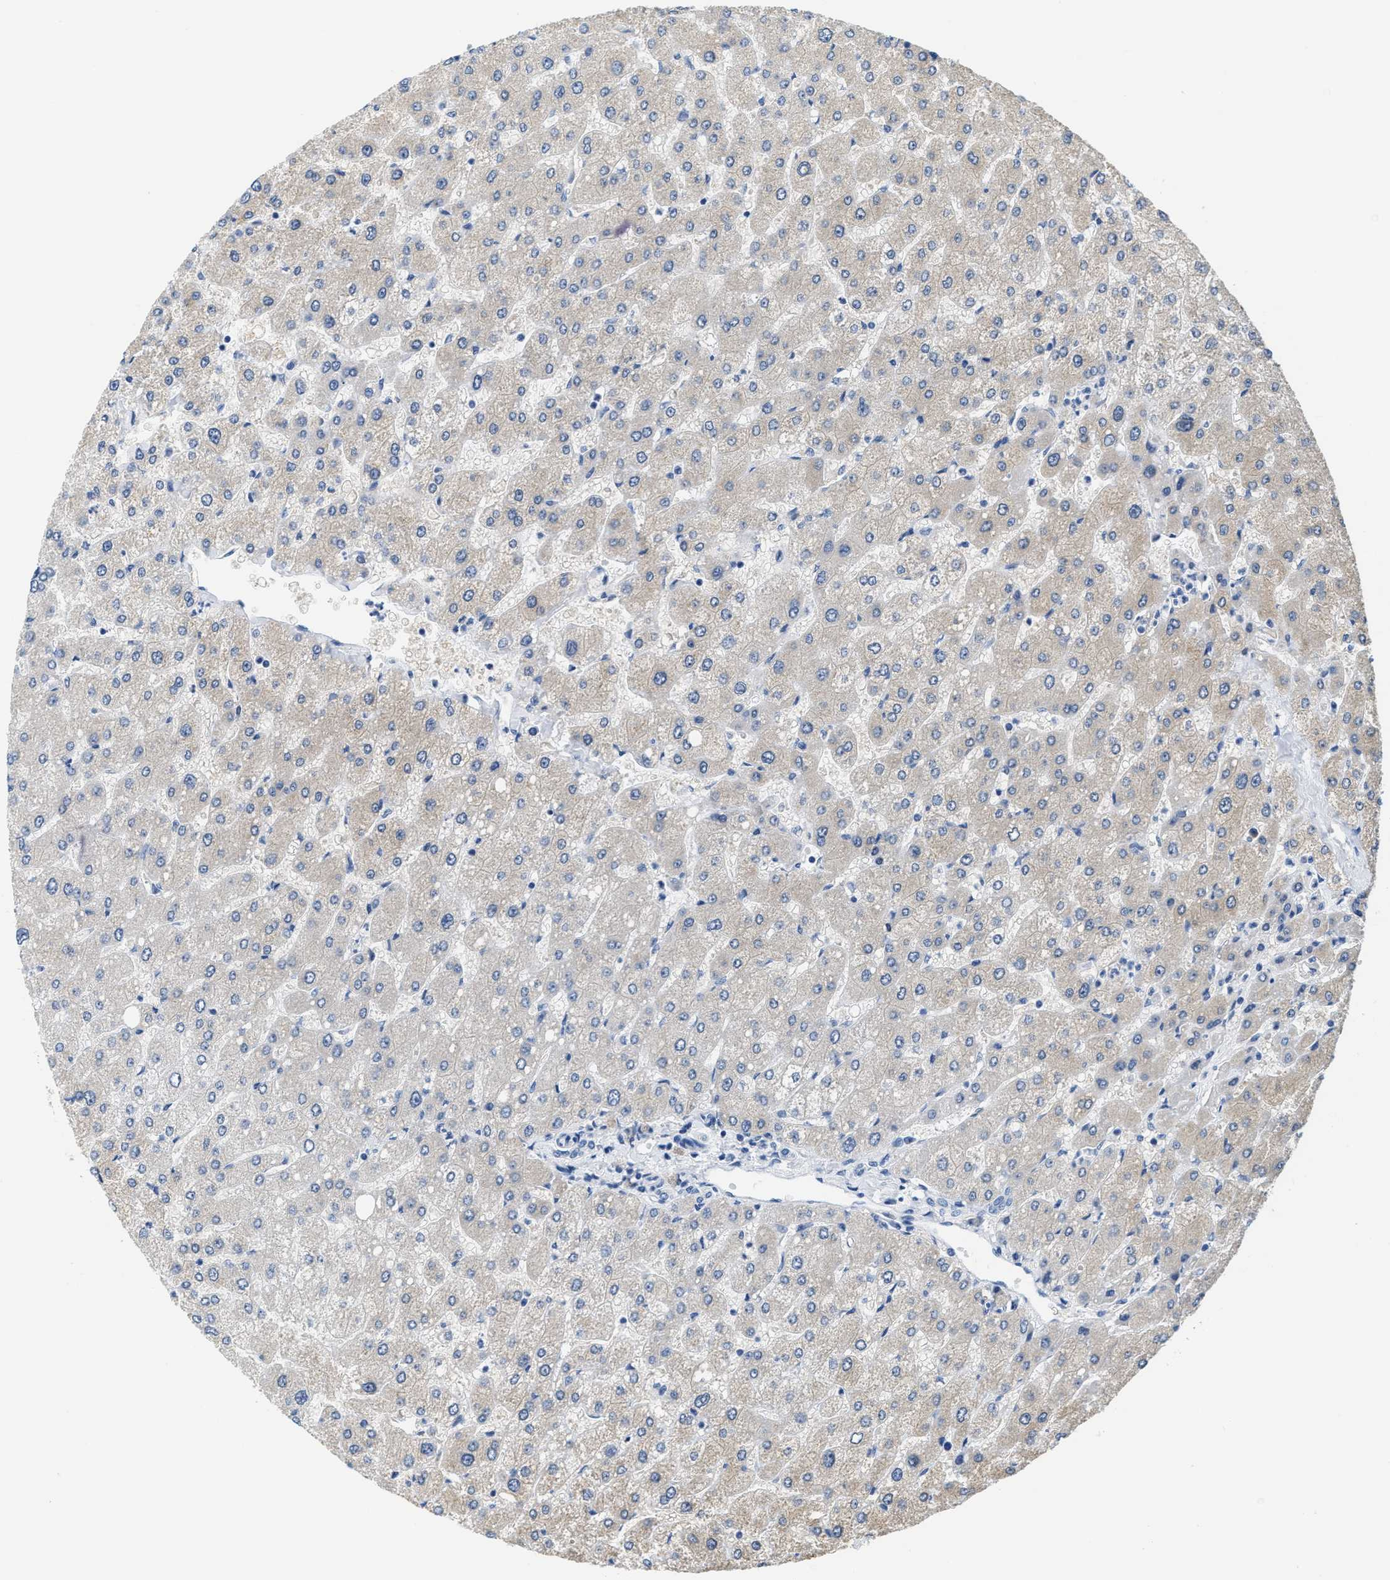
{"staining": {"intensity": "negative", "quantity": "none", "location": "none"}, "tissue": "liver", "cell_type": "Cholangiocytes", "image_type": "normal", "snomed": [{"axis": "morphology", "description": "Normal tissue, NOS"}, {"axis": "topography", "description": "Liver"}], "caption": "Photomicrograph shows no protein expression in cholangiocytes of unremarkable liver. The staining was performed using DAB to visualize the protein expression in brown, while the nuclei were stained in blue with hematoxylin (Magnification: 20x).", "gene": "CLGN", "patient": {"sex": "male", "age": 55}}